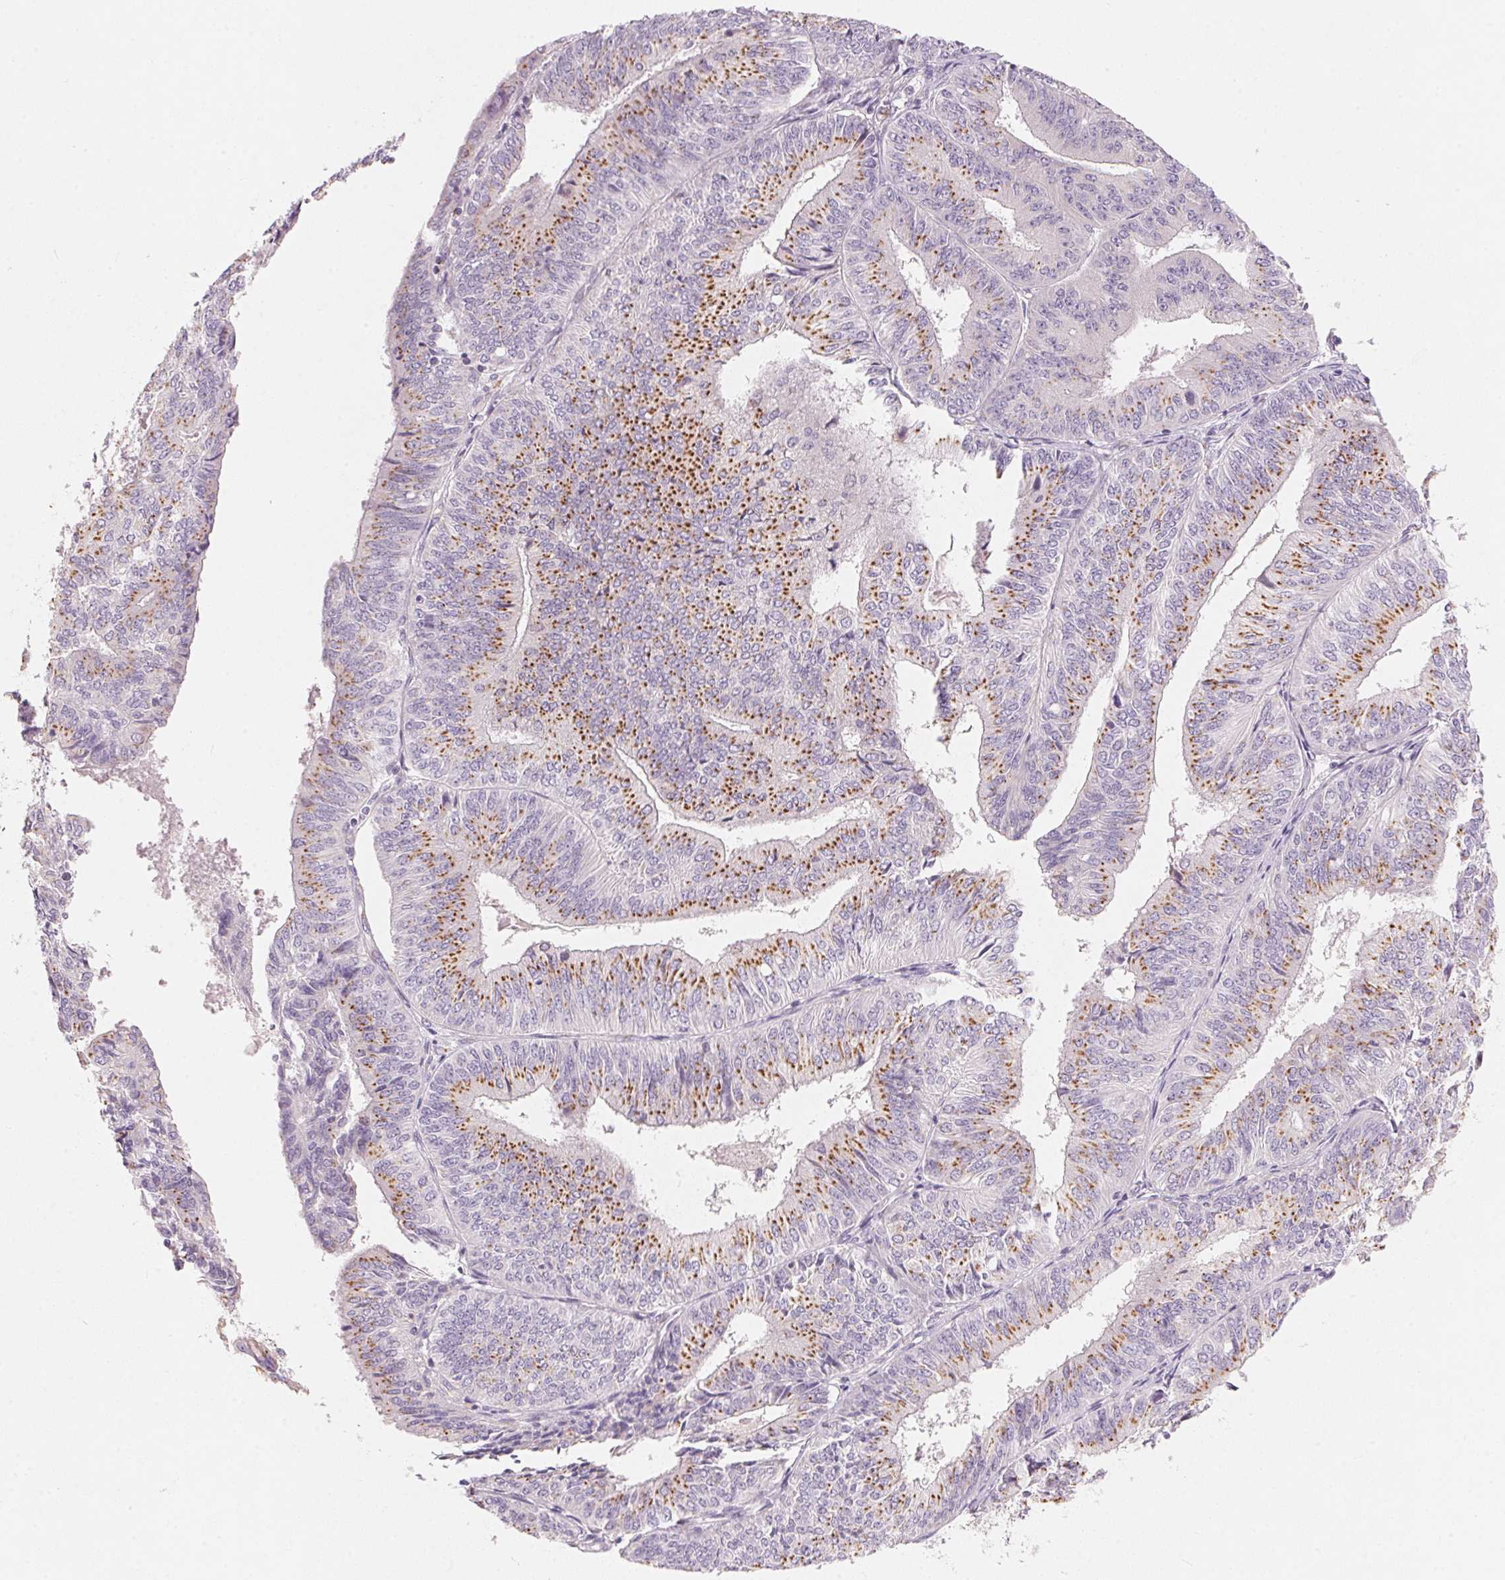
{"staining": {"intensity": "moderate", "quantity": ">75%", "location": "cytoplasmic/membranous"}, "tissue": "endometrial cancer", "cell_type": "Tumor cells", "image_type": "cancer", "snomed": [{"axis": "morphology", "description": "Adenocarcinoma, NOS"}, {"axis": "topography", "description": "Endometrium"}], "caption": "Moderate cytoplasmic/membranous expression is present in approximately >75% of tumor cells in endometrial cancer. The protein is stained brown, and the nuclei are stained in blue (DAB (3,3'-diaminobenzidine) IHC with brightfield microscopy, high magnification).", "gene": "DRAM2", "patient": {"sex": "female", "age": 58}}